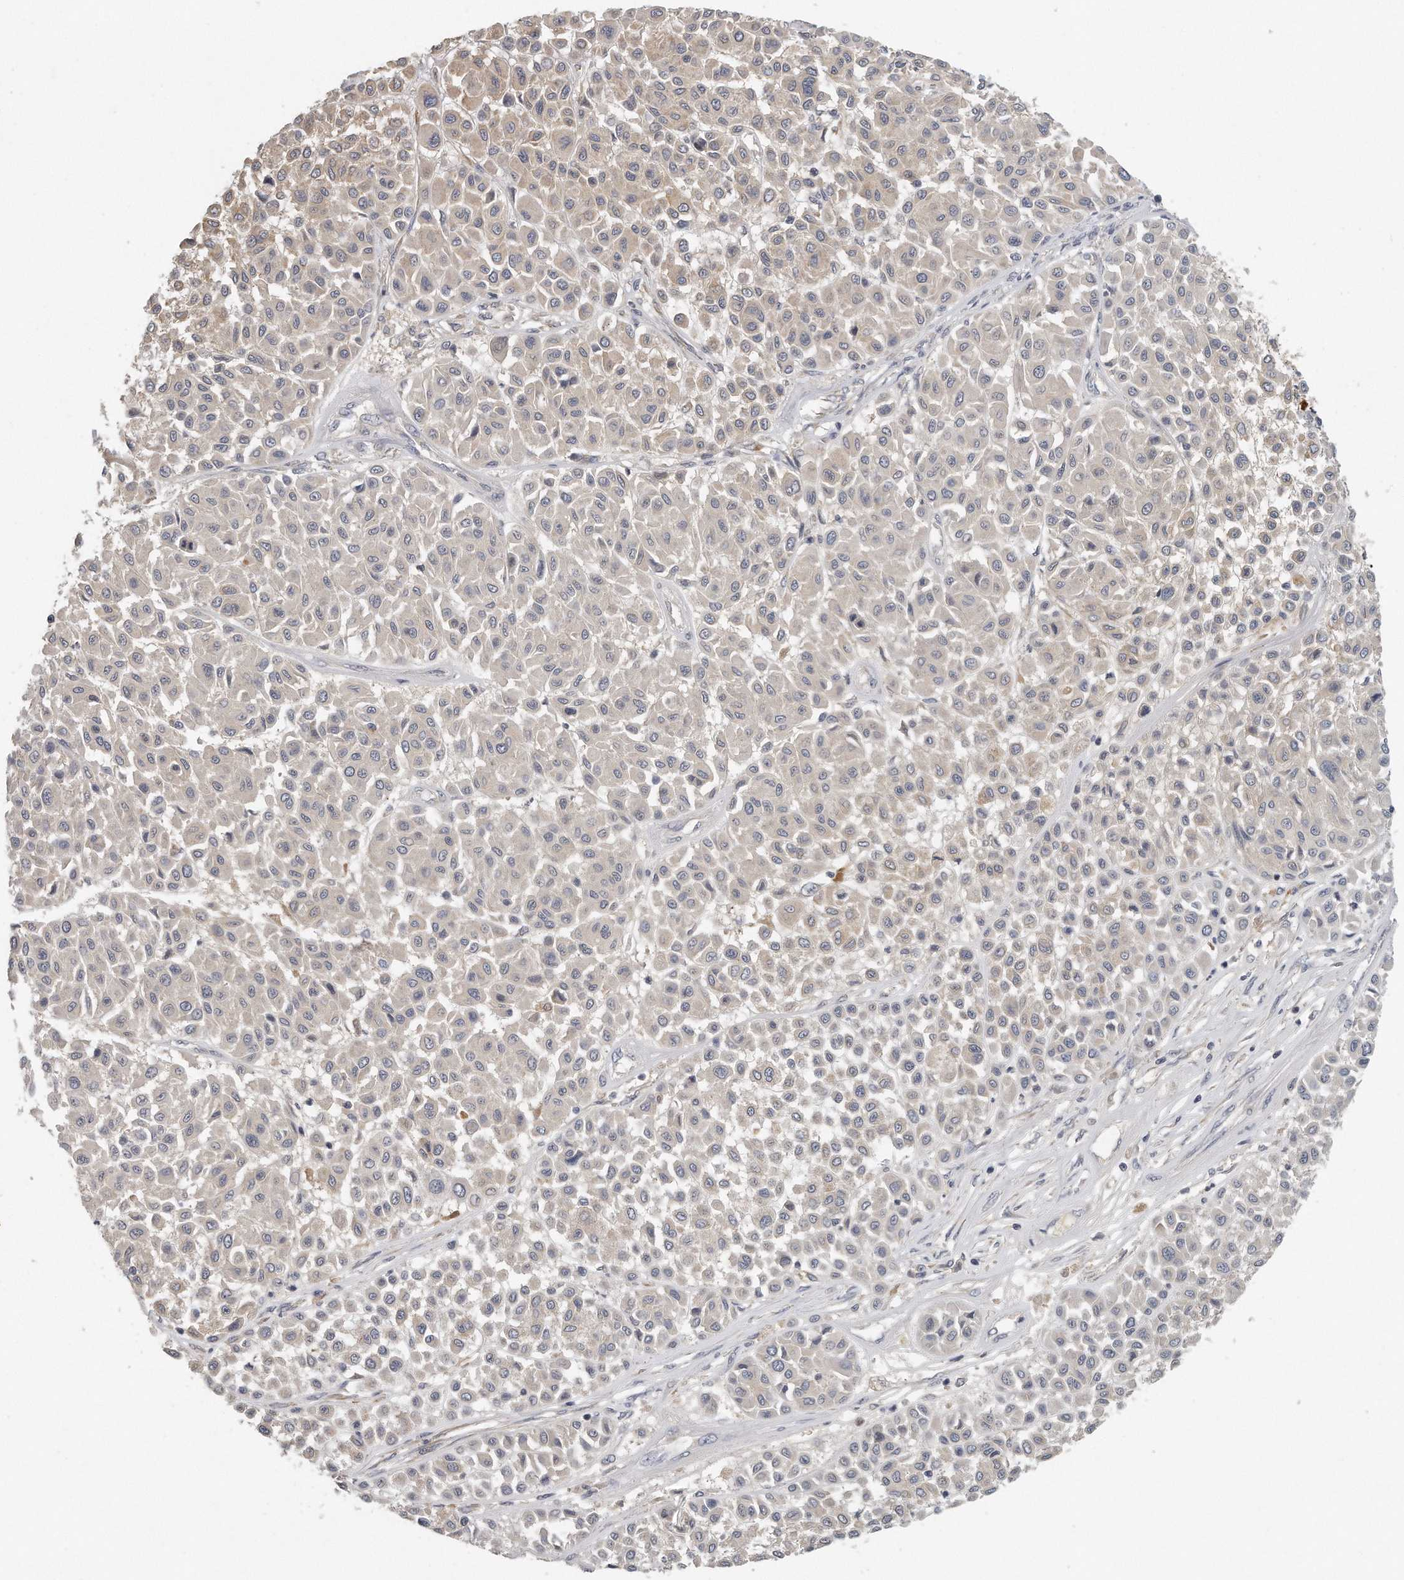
{"staining": {"intensity": "negative", "quantity": "none", "location": "none"}, "tissue": "melanoma", "cell_type": "Tumor cells", "image_type": "cancer", "snomed": [{"axis": "morphology", "description": "Malignant melanoma, Metastatic site"}, {"axis": "topography", "description": "Soft tissue"}], "caption": "Malignant melanoma (metastatic site) was stained to show a protein in brown. There is no significant staining in tumor cells.", "gene": "TRAPPC14", "patient": {"sex": "male", "age": 41}}